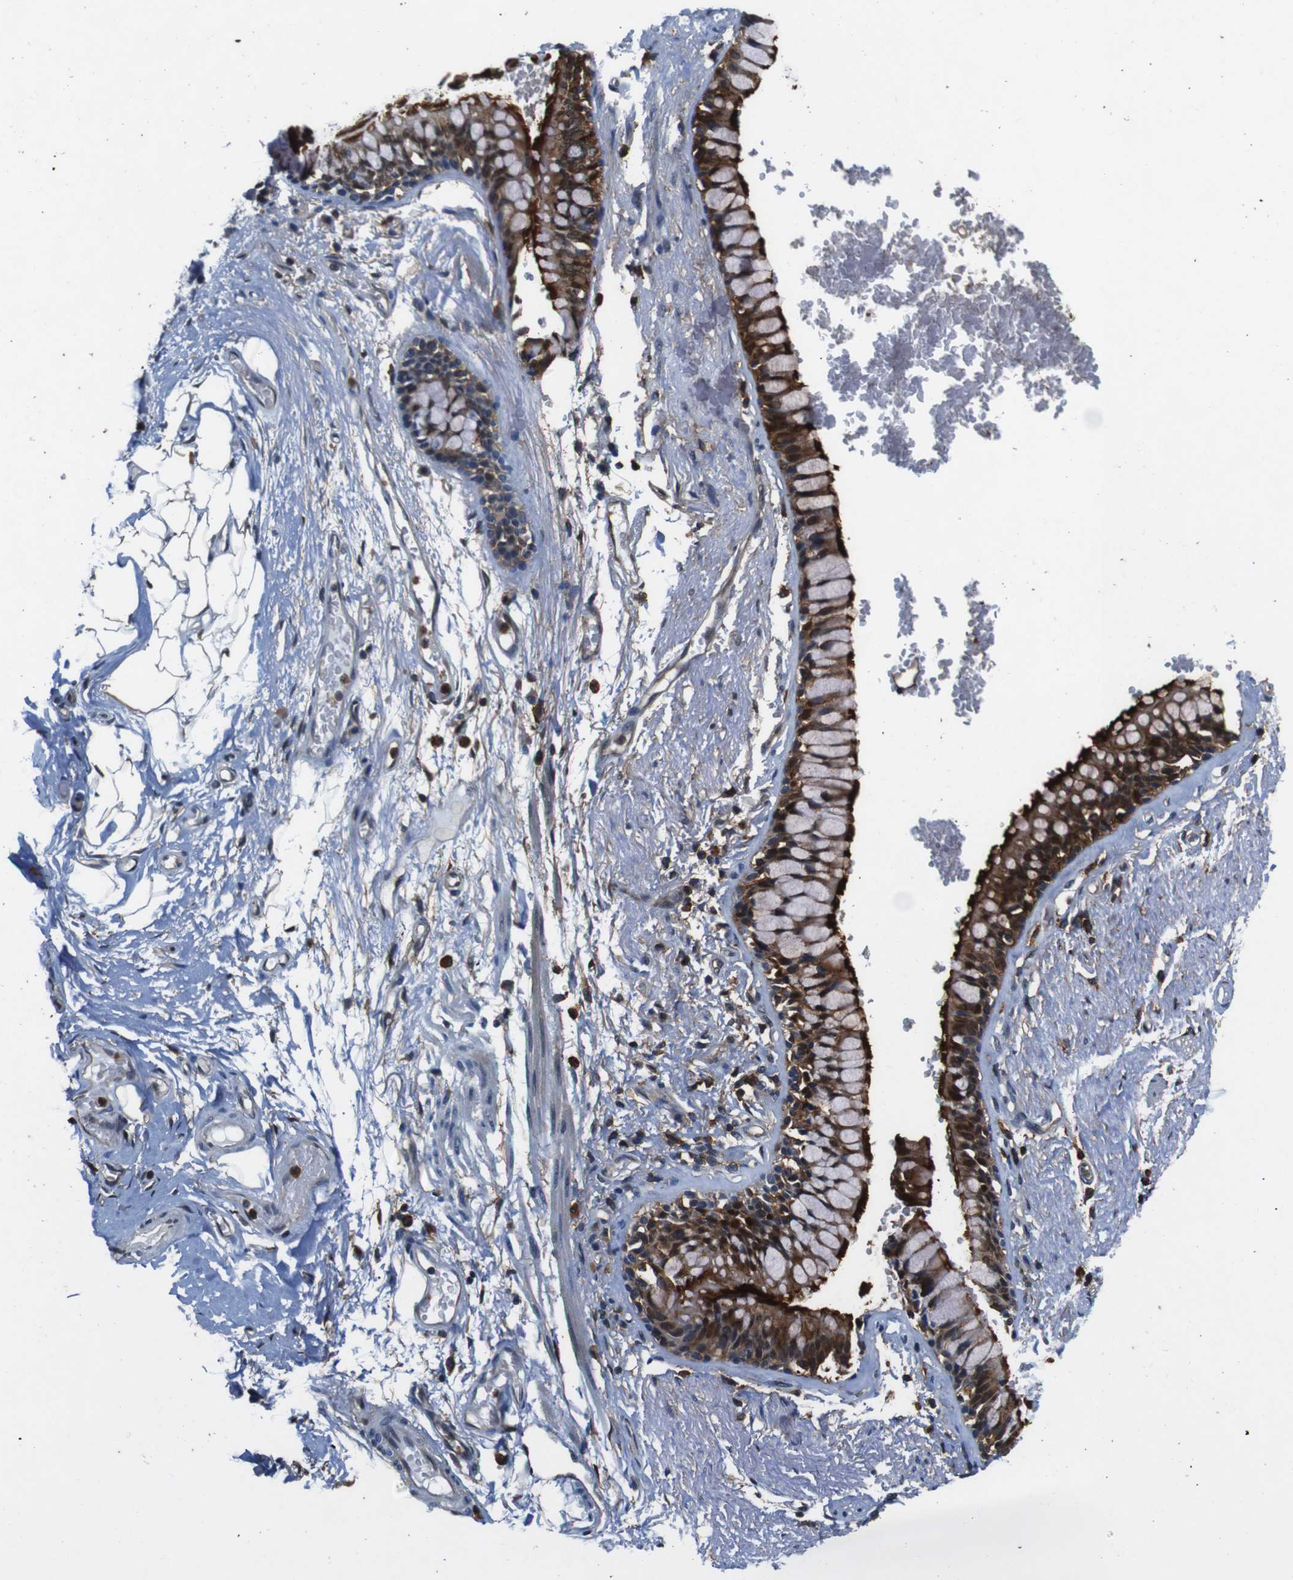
{"staining": {"intensity": "weak", "quantity": ">75%", "location": "cytoplasmic/membranous"}, "tissue": "adipose tissue", "cell_type": "Adipocytes", "image_type": "normal", "snomed": [{"axis": "morphology", "description": "Normal tissue, NOS"}, {"axis": "topography", "description": "Cartilage tissue"}, {"axis": "topography", "description": "Bronchus"}], "caption": "Immunohistochemical staining of normal adipose tissue displays weak cytoplasmic/membranous protein expression in approximately >75% of adipocytes. The protein of interest is shown in brown color, while the nuclei are stained blue.", "gene": "ANXA1", "patient": {"sex": "female", "age": 73}}